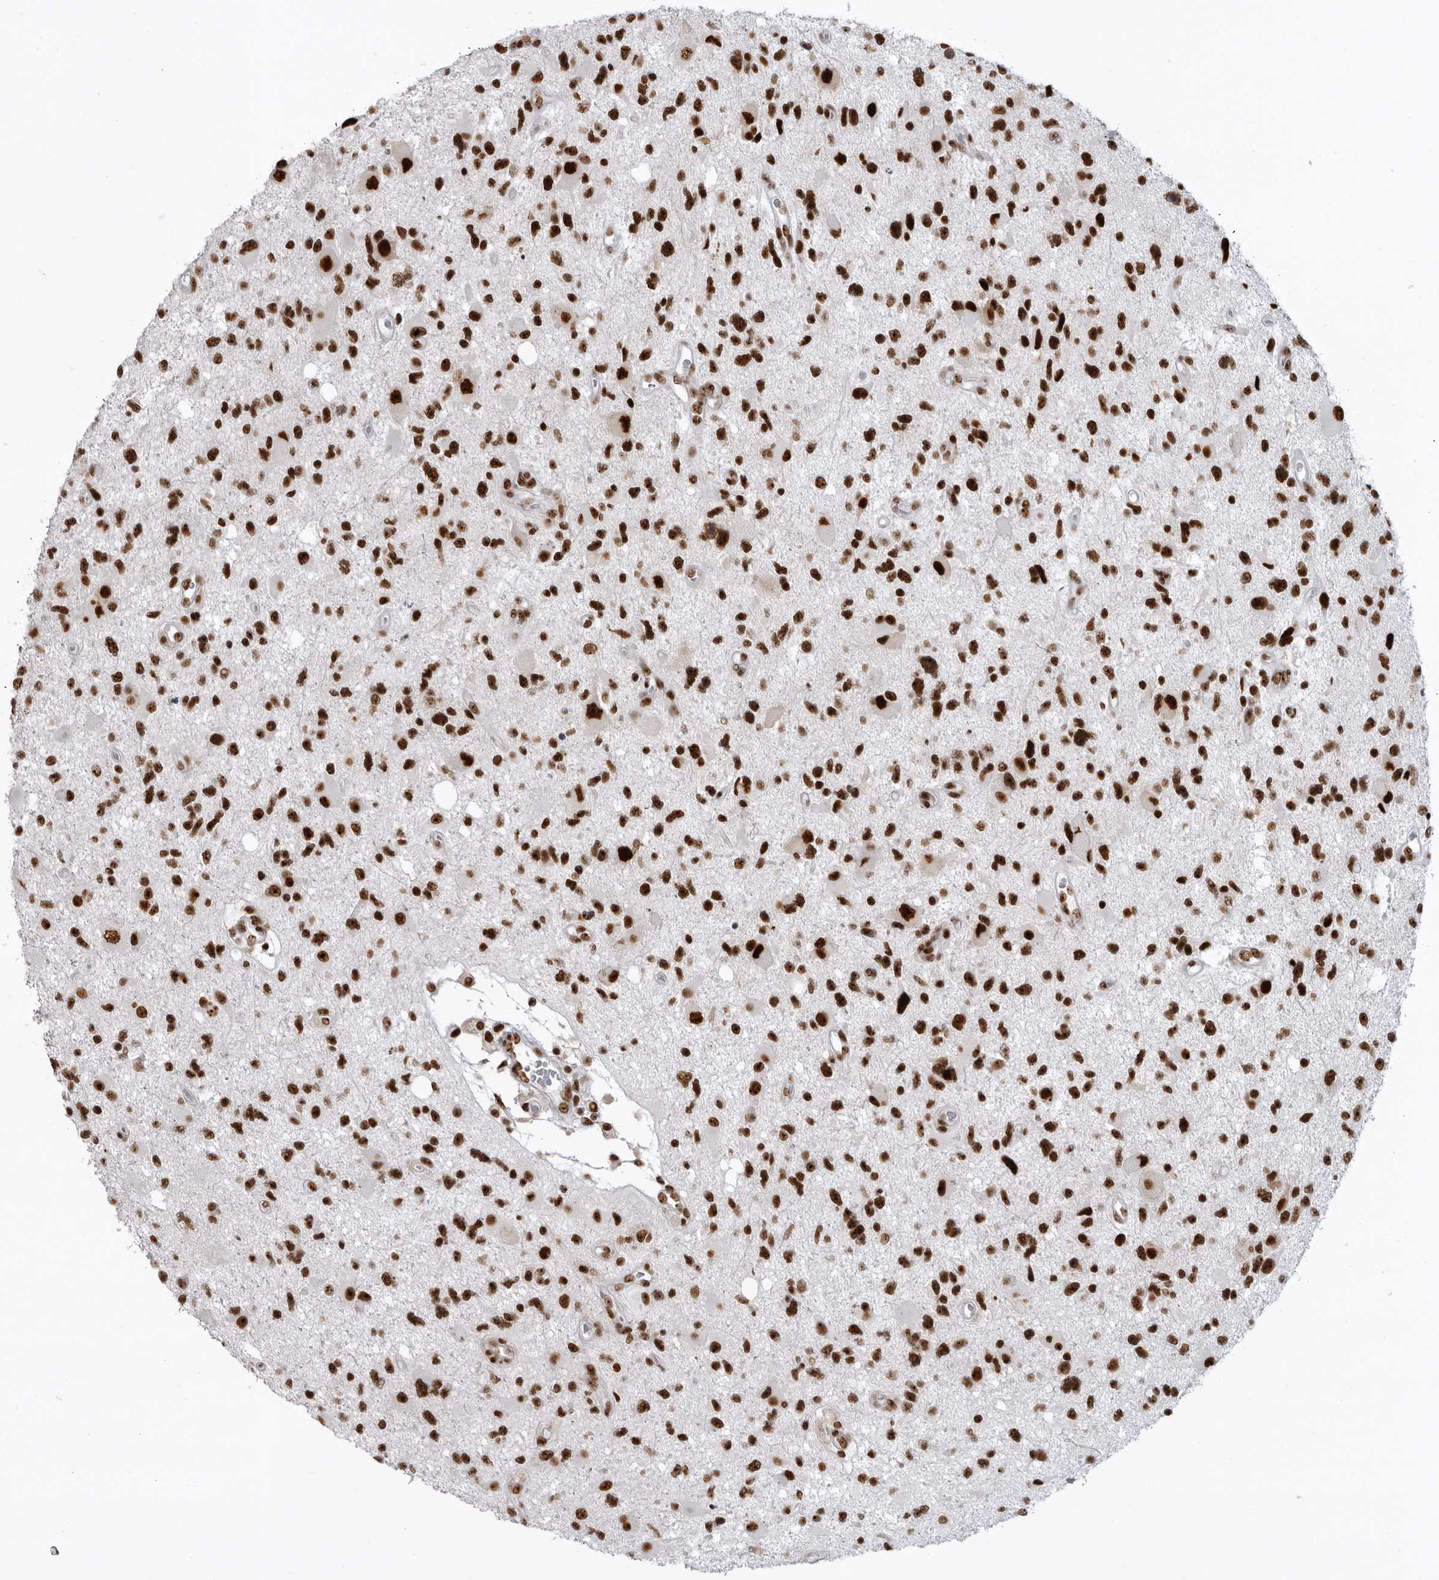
{"staining": {"intensity": "strong", "quantity": ">75%", "location": "nuclear"}, "tissue": "glioma", "cell_type": "Tumor cells", "image_type": "cancer", "snomed": [{"axis": "morphology", "description": "Glioma, malignant, High grade"}, {"axis": "topography", "description": "Brain"}], "caption": "Immunohistochemistry image of neoplastic tissue: malignant high-grade glioma stained using immunohistochemistry shows high levels of strong protein expression localized specifically in the nuclear of tumor cells, appearing as a nuclear brown color.", "gene": "DHX9", "patient": {"sex": "male", "age": 33}}